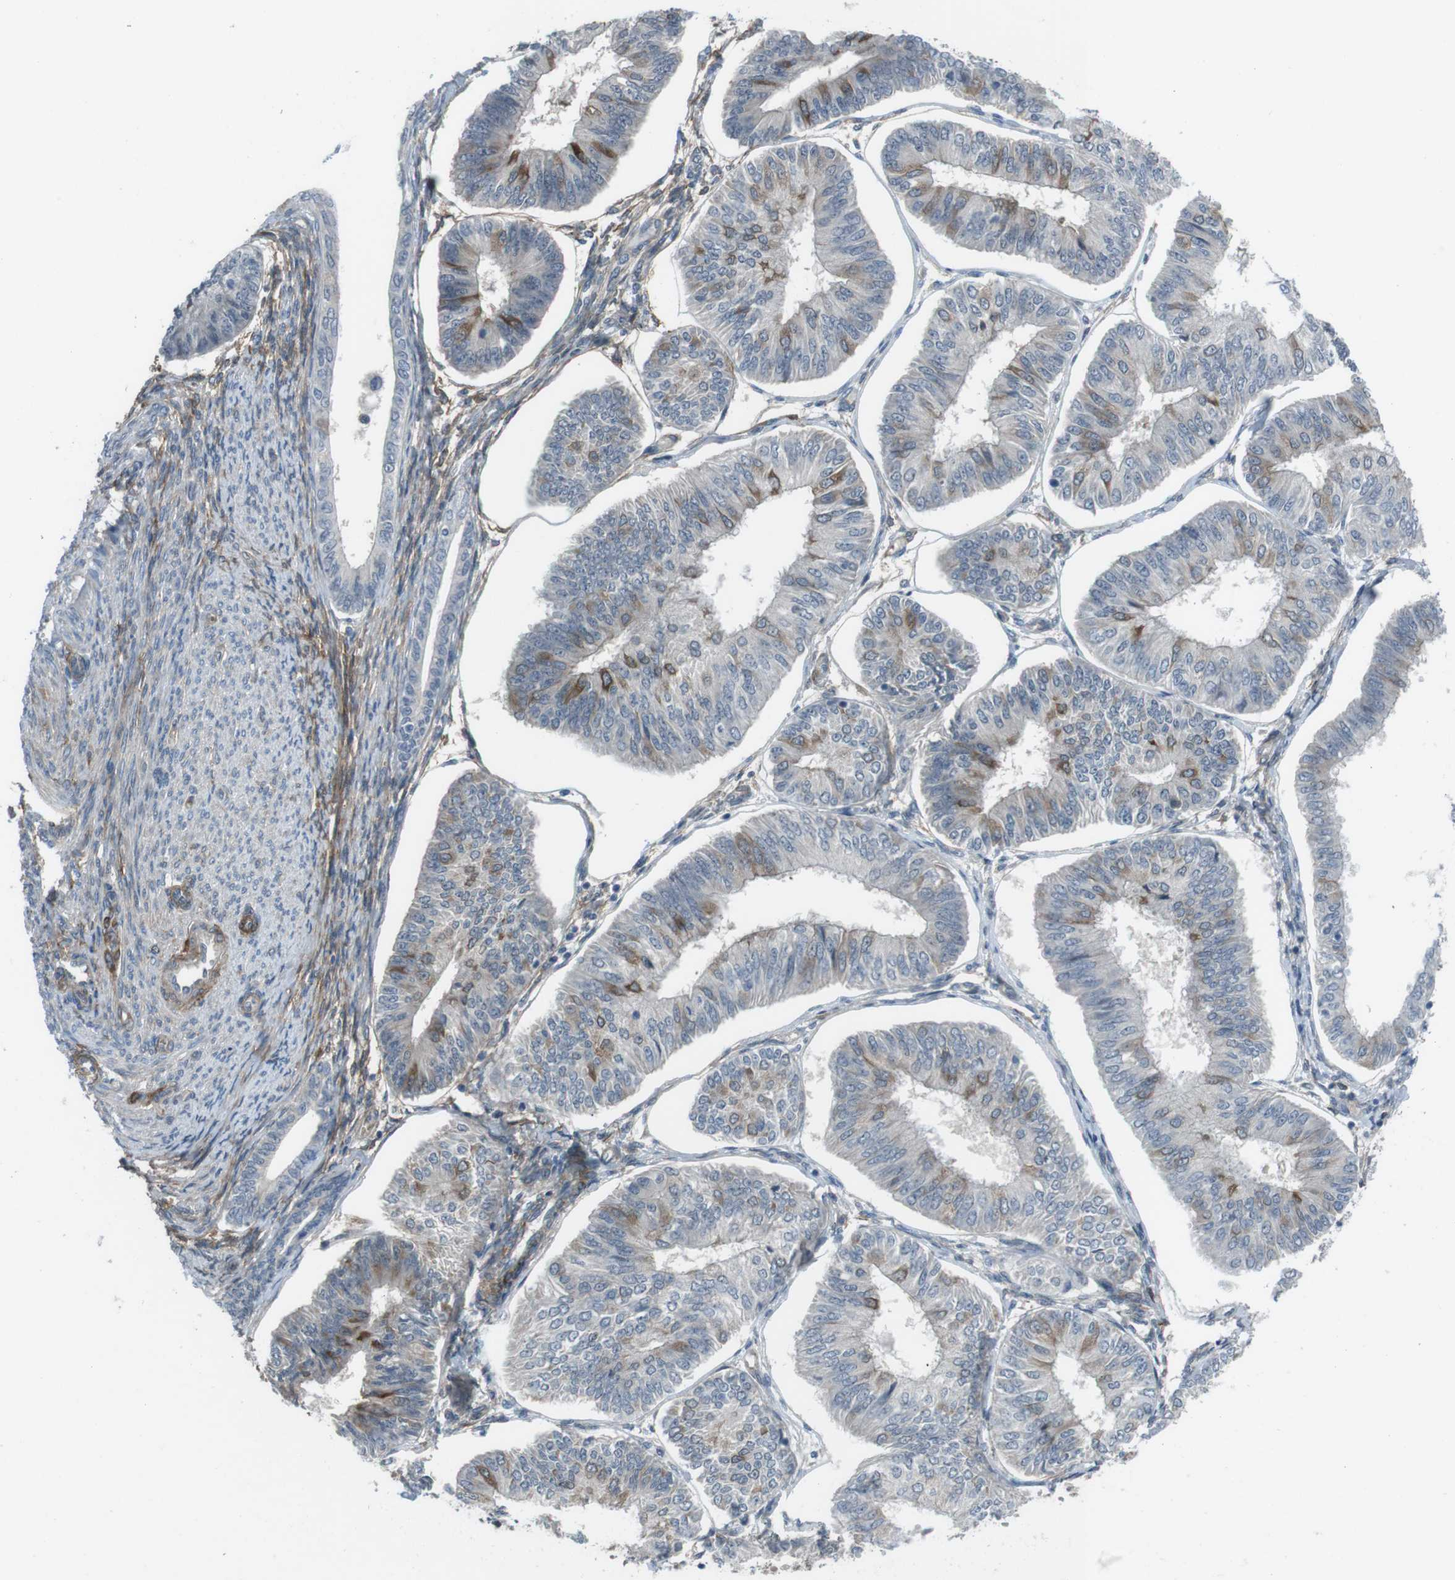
{"staining": {"intensity": "moderate", "quantity": "<25%", "location": "cytoplasmic/membranous"}, "tissue": "endometrial cancer", "cell_type": "Tumor cells", "image_type": "cancer", "snomed": [{"axis": "morphology", "description": "Adenocarcinoma, NOS"}, {"axis": "topography", "description": "Endometrium"}], "caption": "Protein expression analysis of human endometrial cancer (adenocarcinoma) reveals moderate cytoplasmic/membranous positivity in approximately <25% of tumor cells.", "gene": "ANK2", "patient": {"sex": "female", "age": 58}}